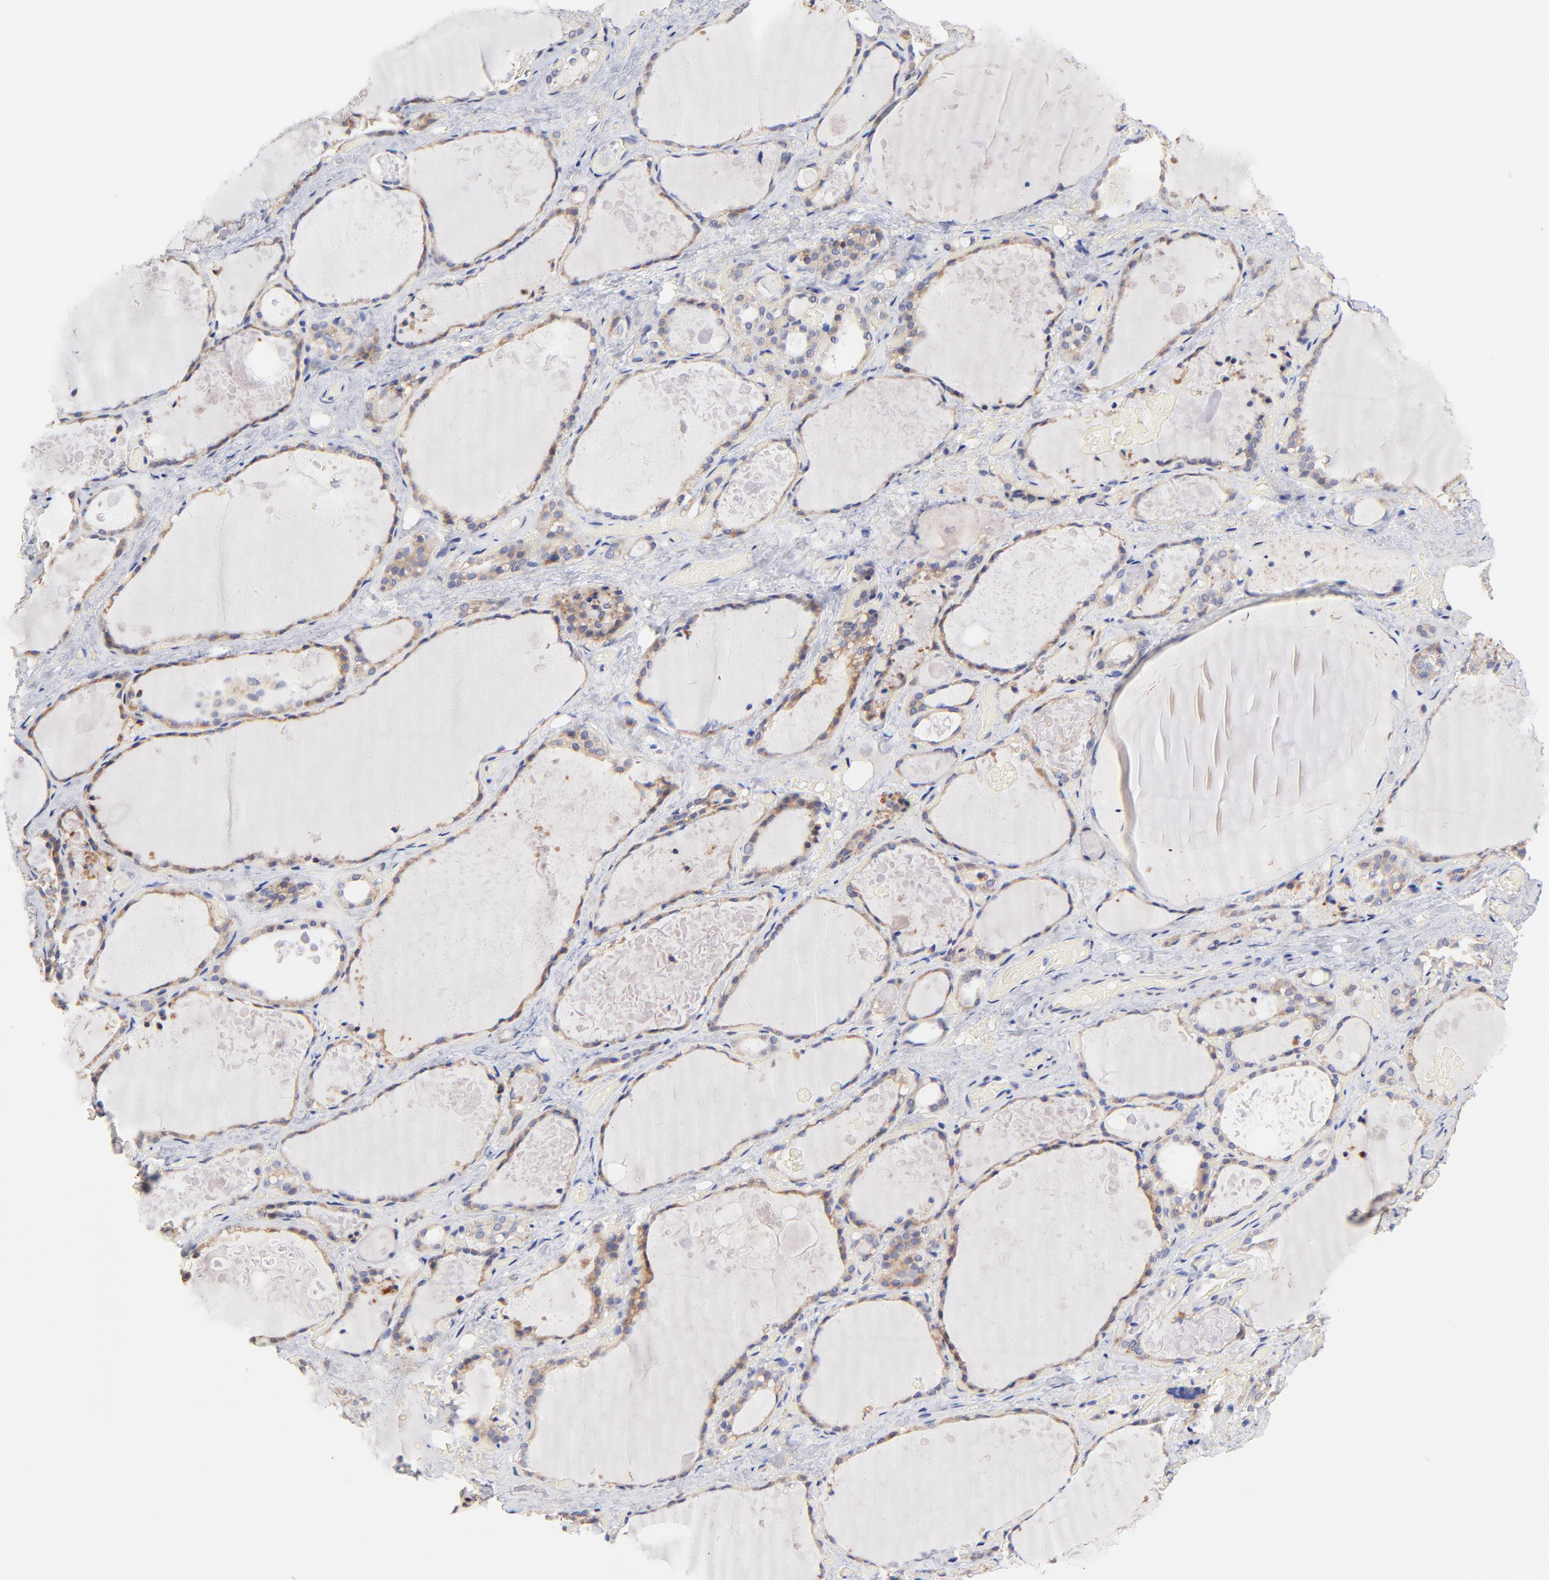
{"staining": {"intensity": "moderate", "quantity": ">75%", "location": "cytoplasmic/membranous"}, "tissue": "thyroid gland", "cell_type": "Glandular cells", "image_type": "normal", "snomed": [{"axis": "morphology", "description": "Normal tissue, NOS"}, {"axis": "topography", "description": "Thyroid gland"}], "caption": "Moderate cytoplasmic/membranous staining is present in about >75% of glandular cells in normal thyroid gland. (brown staining indicates protein expression, while blue staining denotes nuclei).", "gene": "TWNK", "patient": {"sex": "male", "age": 61}}